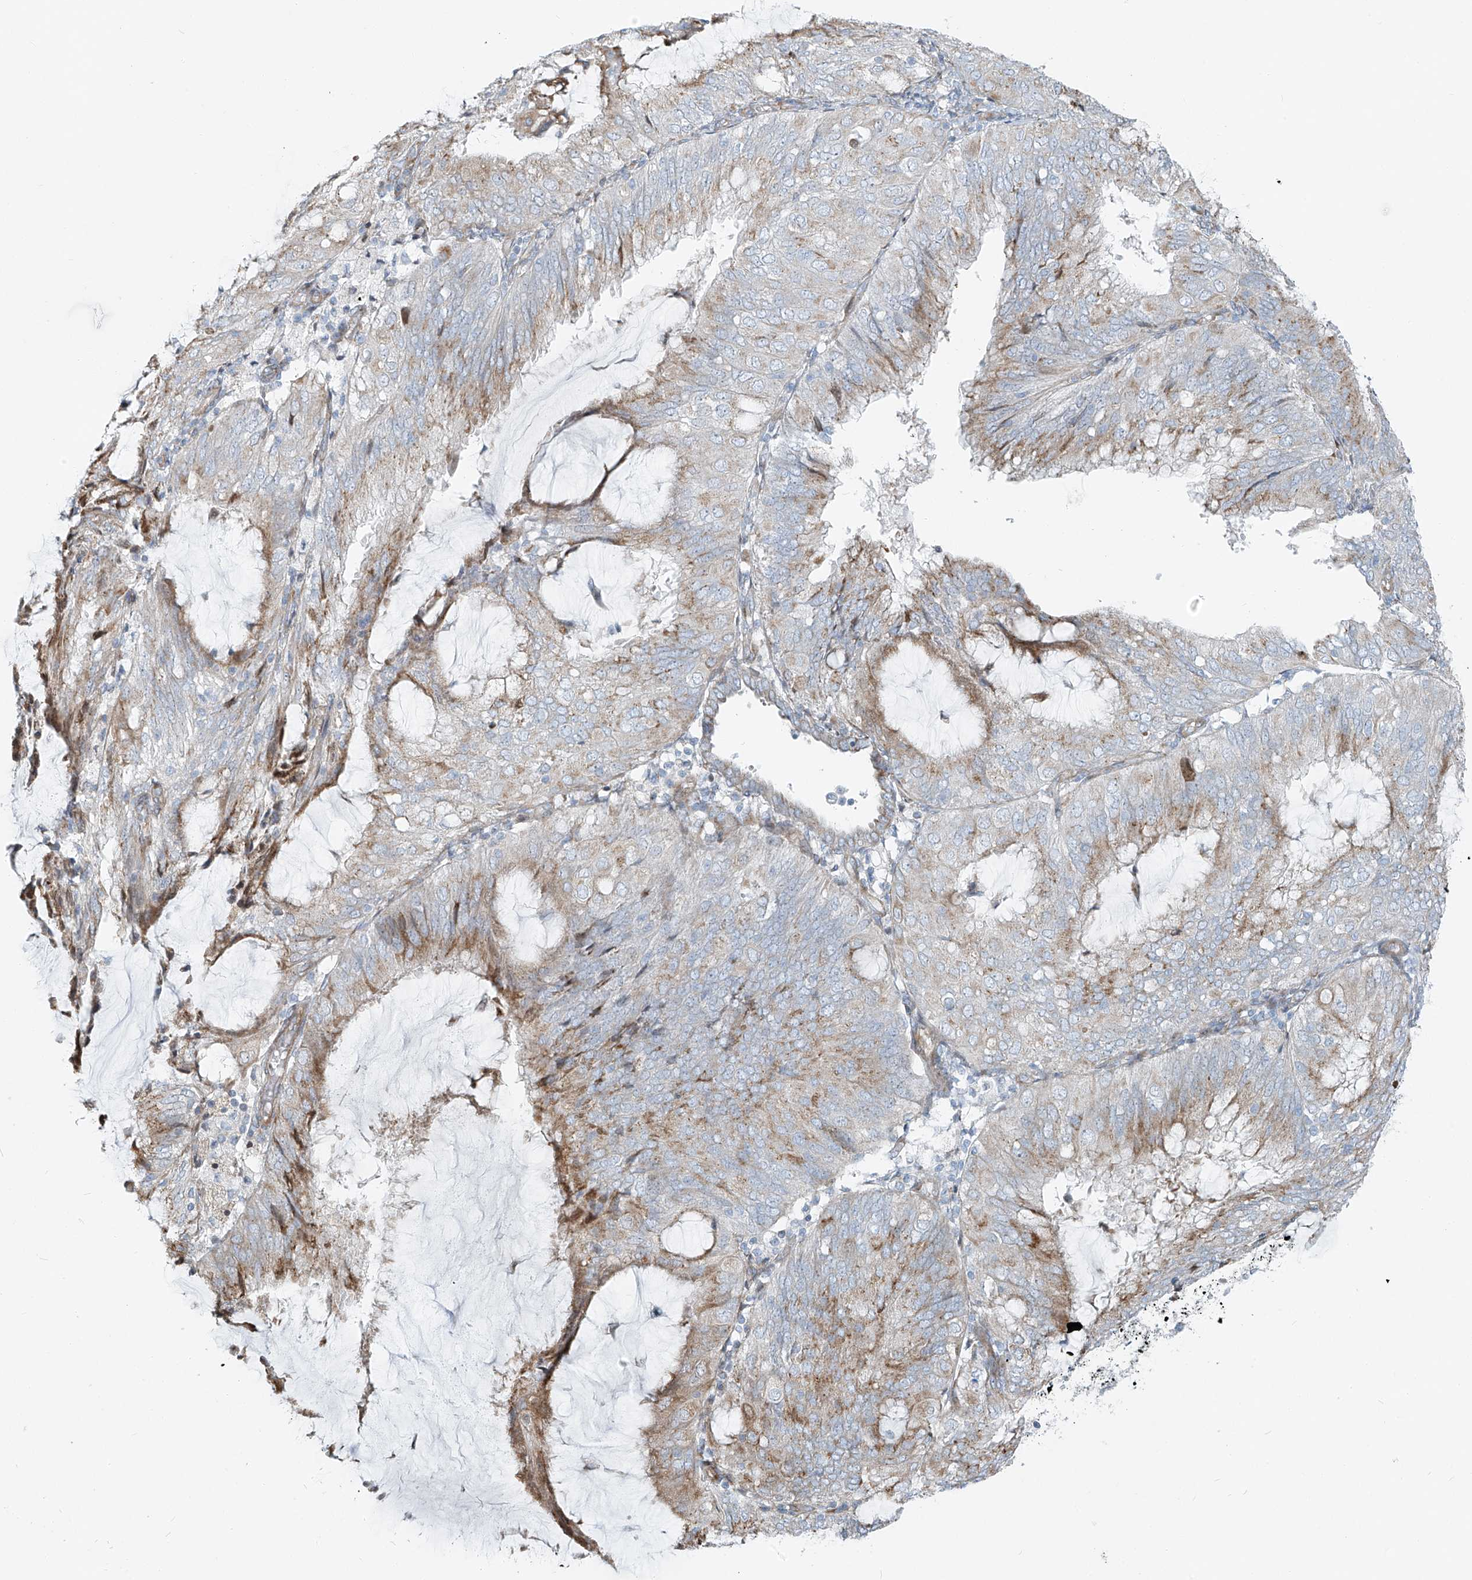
{"staining": {"intensity": "moderate", "quantity": "25%-75%", "location": "cytoplasmic/membranous"}, "tissue": "endometrial cancer", "cell_type": "Tumor cells", "image_type": "cancer", "snomed": [{"axis": "morphology", "description": "Adenocarcinoma, NOS"}, {"axis": "topography", "description": "Endometrium"}], "caption": "Endometrial adenocarcinoma stained with a brown dye shows moderate cytoplasmic/membranous positive staining in approximately 25%-75% of tumor cells.", "gene": "HIC2", "patient": {"sex": "female", "age": 81}}